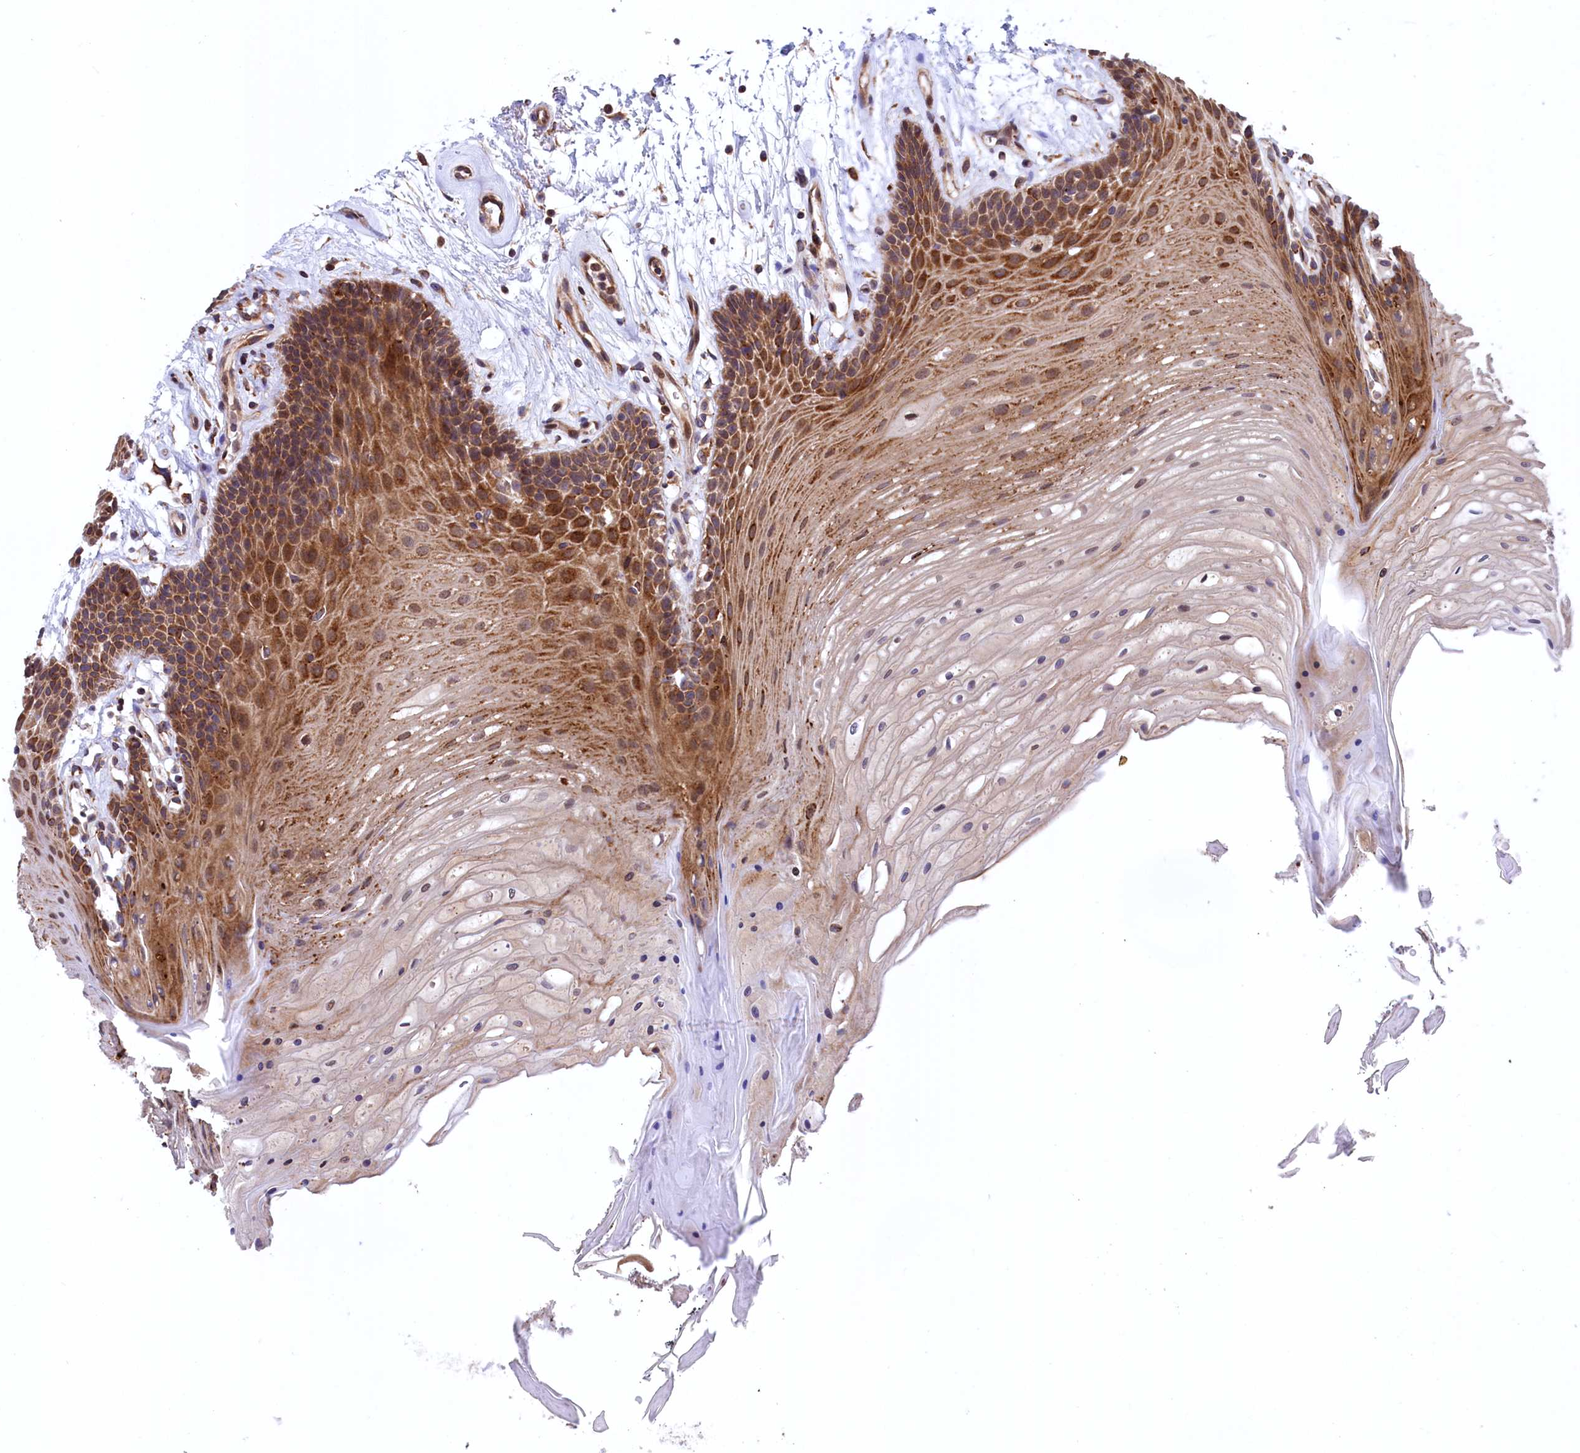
{"staining": {"intensity": "moderate", "quantity": ">75%", "location": "cytoplasmic/membranous"}, "tissue": "oral mucosa", "cell_type": "Squamous epithelial cells", "image_type": "normal", "snomed": [{"axis": "morphology", "description": "Normal tissue, NOS"}, {"axis": "topography", "description": "Oral tissue"}], "caption": "Immunohistochemistry of benign human oral mucosa reveals medium levels of moderate cytoplasmic/membranous expression in approximately >75% of squamous epithelial cells.", "gene": "PLA2G4C", "patient": {"sex": "female", "age": 80}}